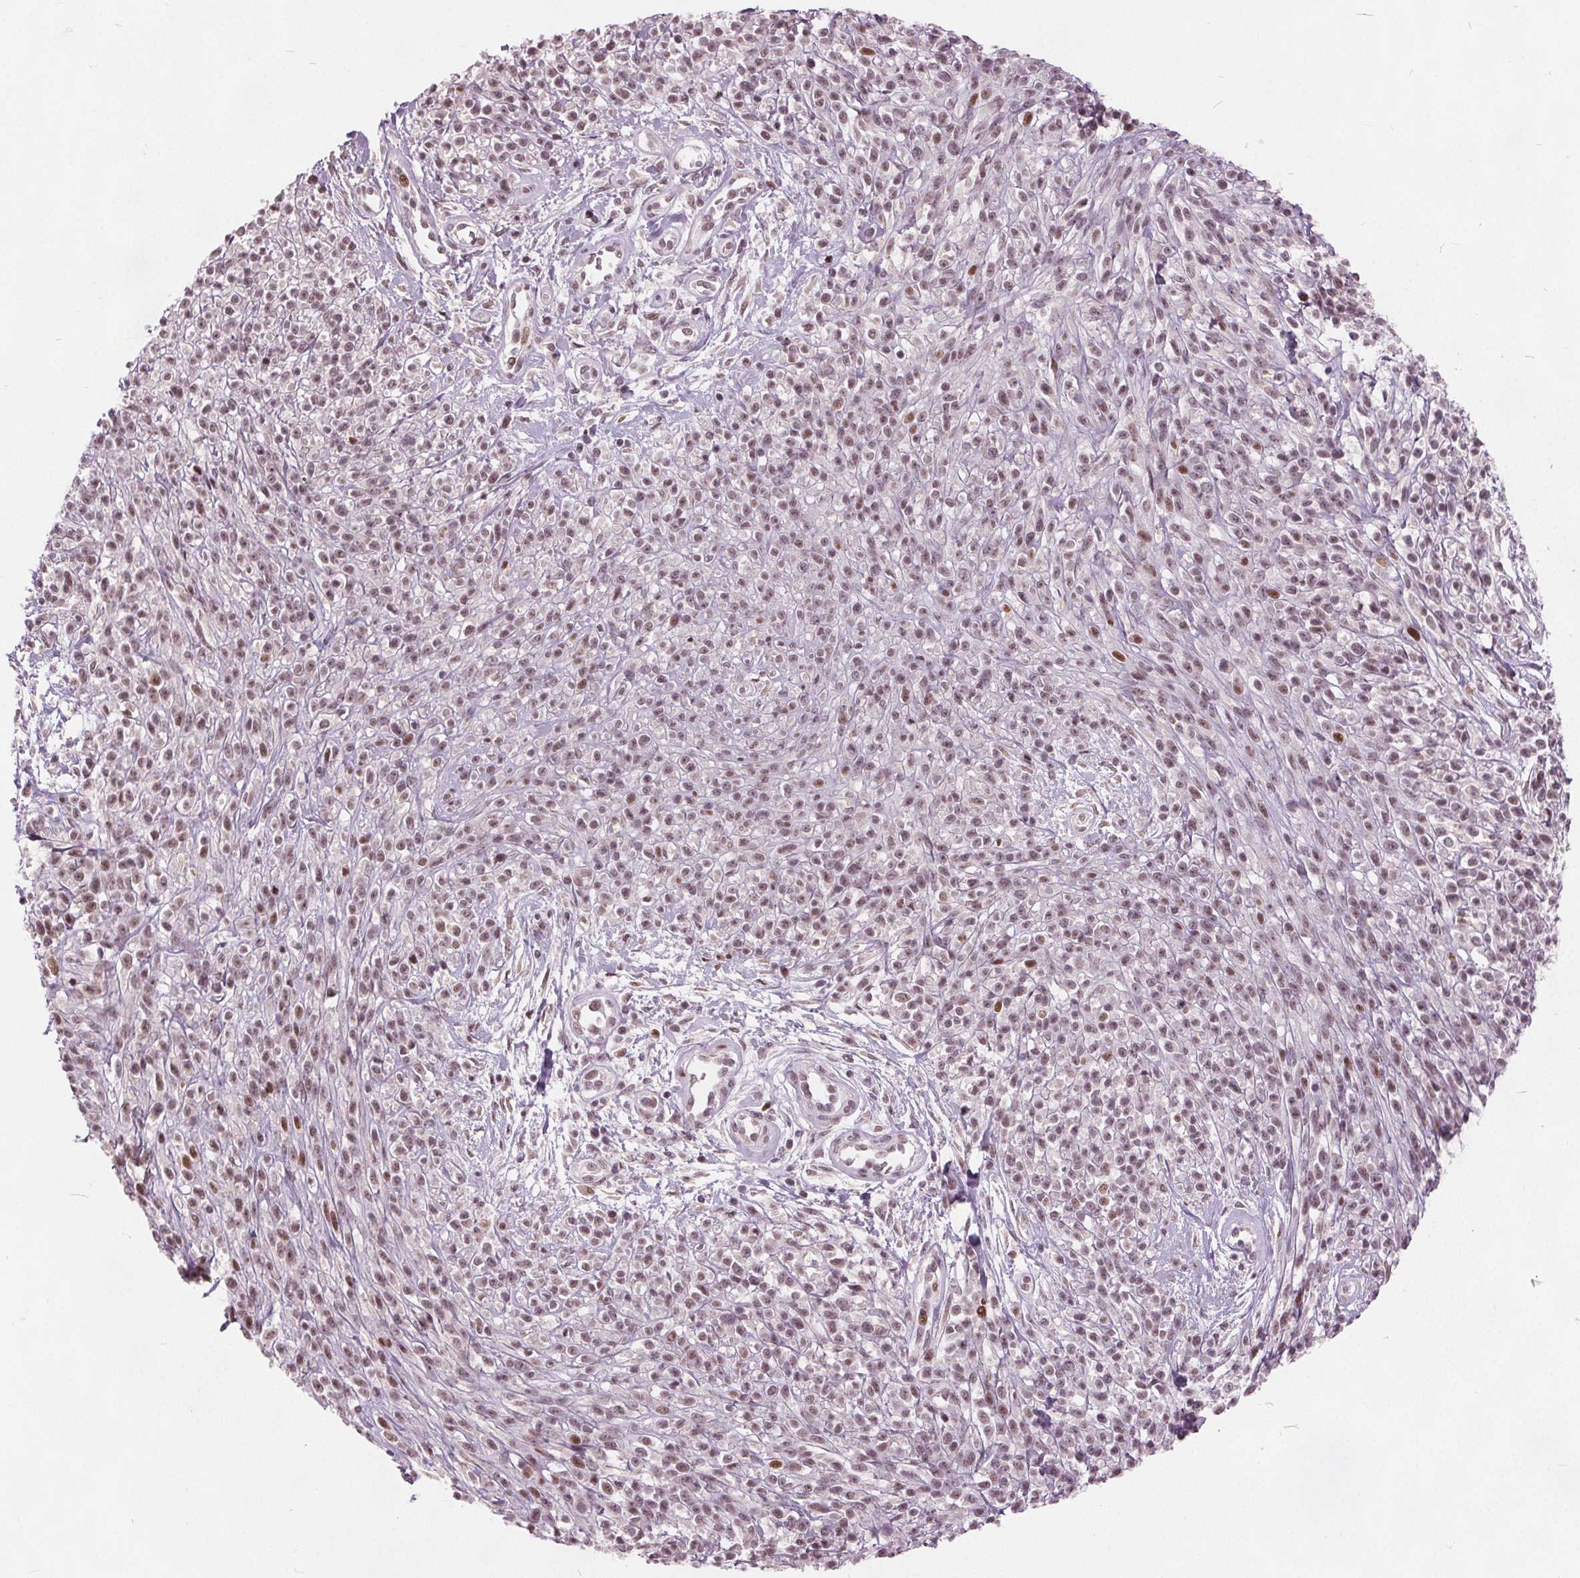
{"staining": {"intensity": "moderate", "quantity": ">75%", "location": "nuclear"}, "tissue": "melanoma", "cell_type": "Tumor cells", "image_type": "cancer", "snomed": [{"axis": "morphology", "description": "Malignant melanoma, NOS"}, {"axis": "topography", "description": "Skin"}, {"axis": "topography", "description": "Skin of trunk"}], "caption": "Human melanoma stained with a protein marker displays moderate staining in tumor cells.", "gene": "TTC34", "patient": {"sex": "male", "age": 74}}